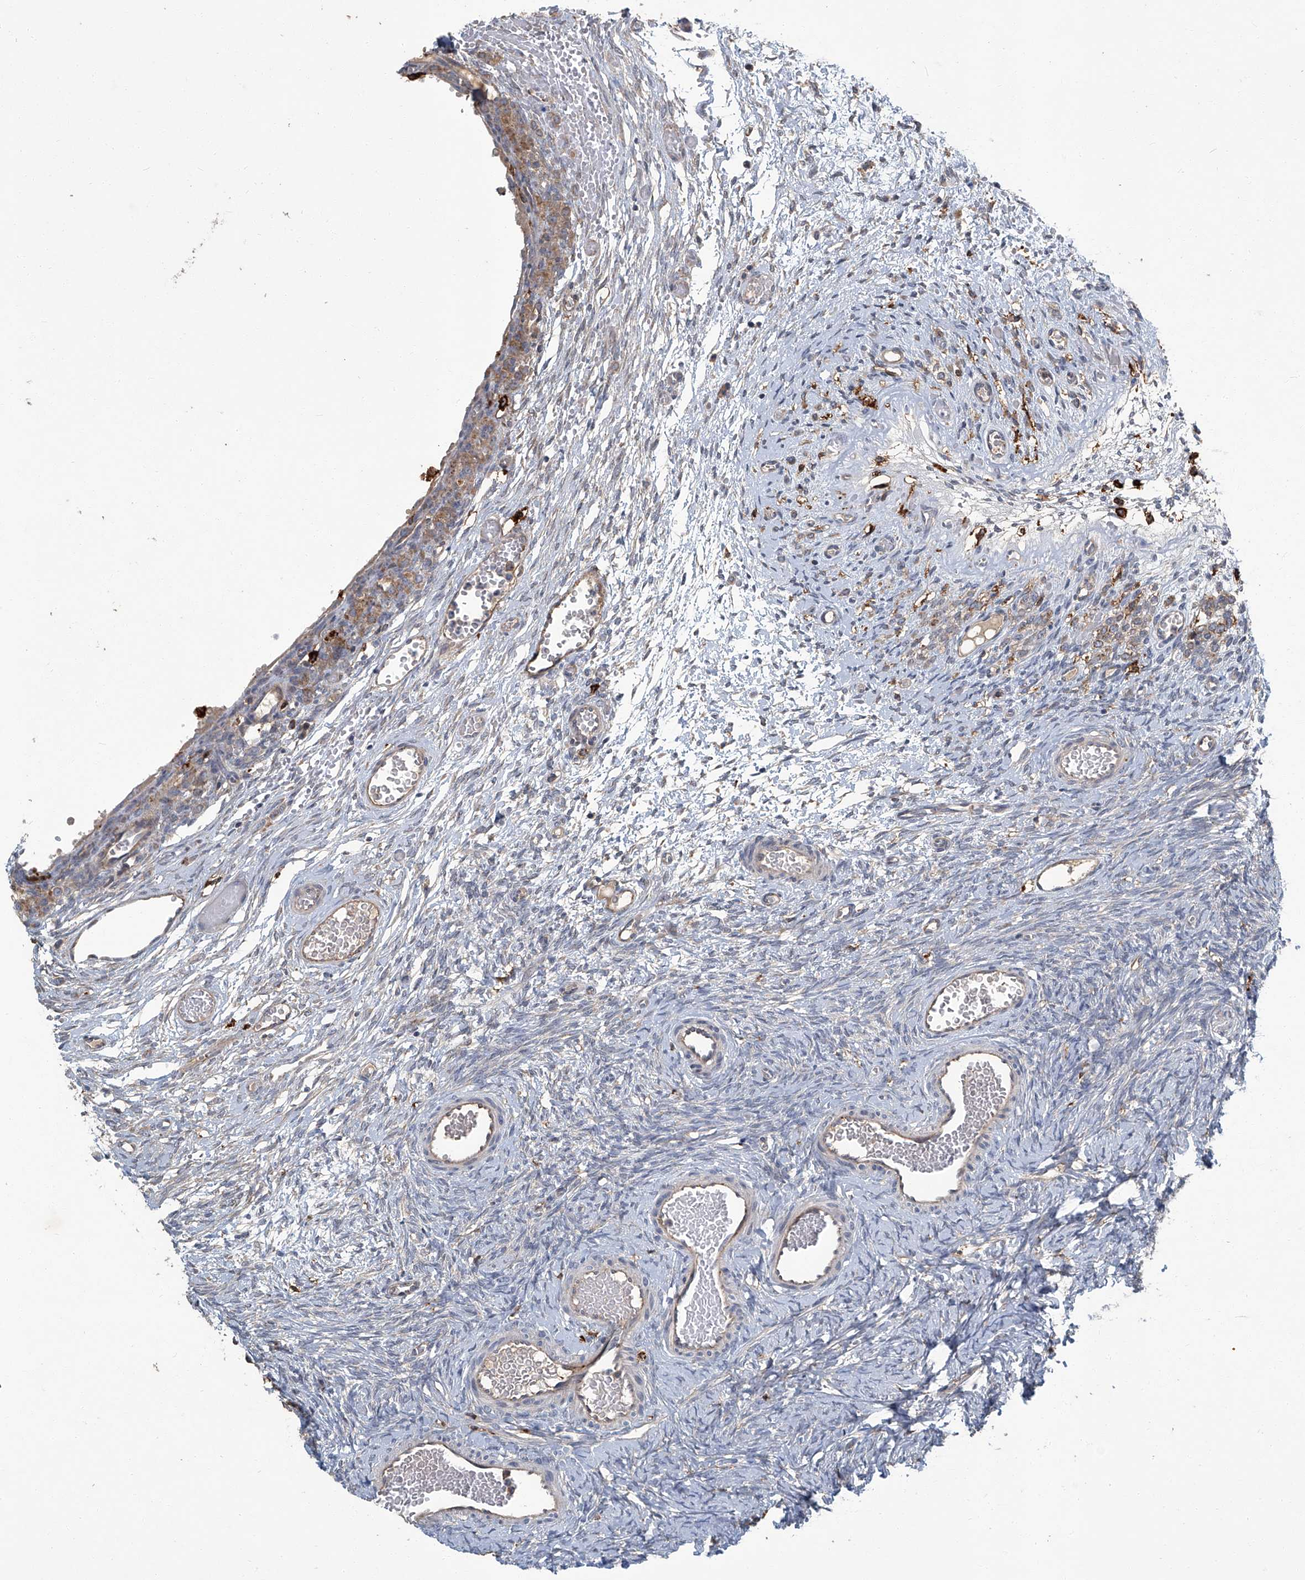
{"staining": {"intensity": "negative", "quantity": "none", "location": "none"}, "tissue": "ovary", "cell_type": "Ovarian stroma cells", "image_type": "normal", "snomed": [{"axis": "morphology", "description": "Adenocarcinoma, NOS"}, {"axis": "topography", "description": "Endometrium"}], "caption": "This is an IHC photomicrograph of normal ovary. There is no staining in ovarian stroma cells.", "gene": "FAM167A", "patient": {"sex": "female", "age": 32}}